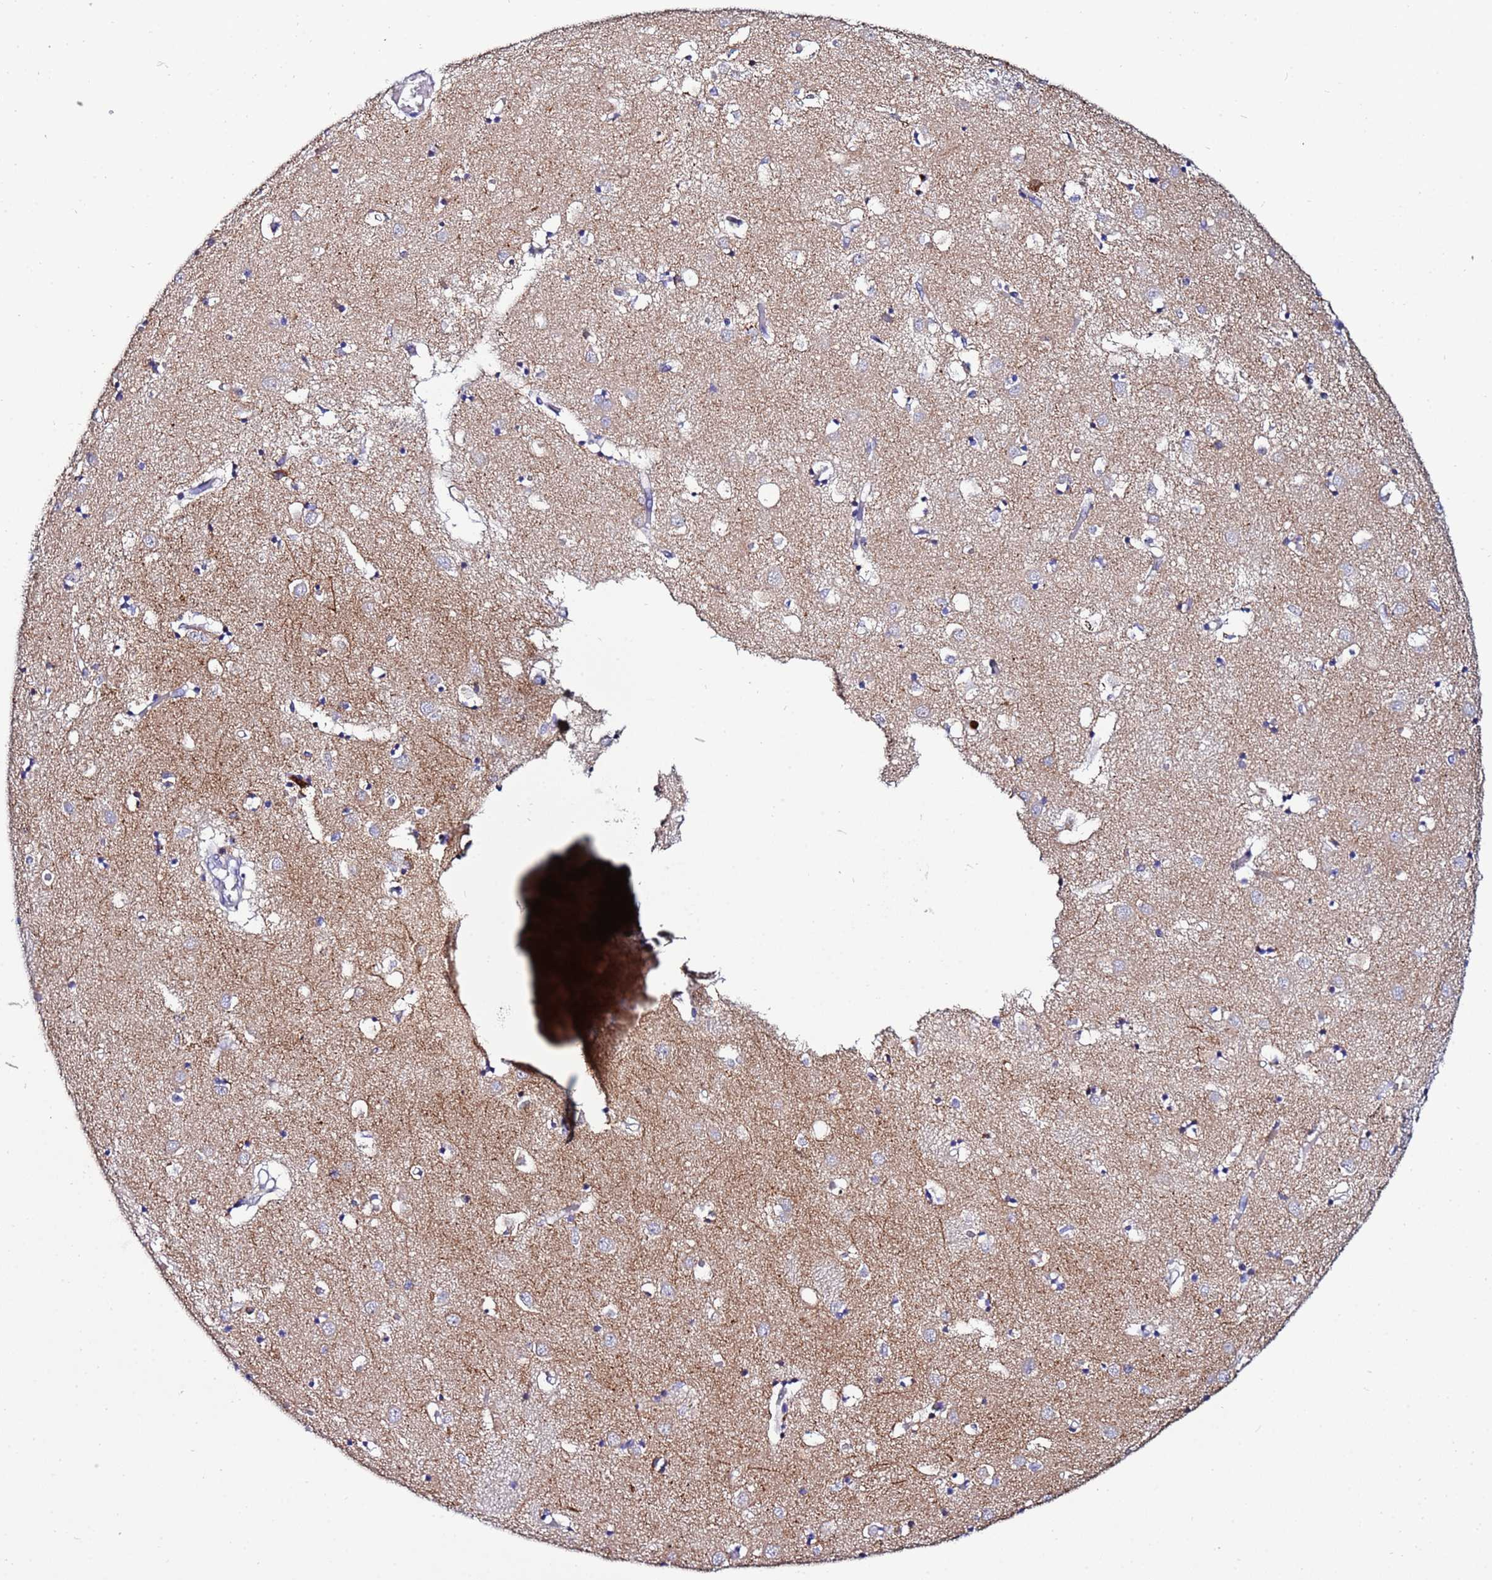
{"staining": {"intensity": "moderate", "quantity": "<25%", "location": "cytoplasmic/membranous"}, "tissue": "caudate", "cell_type": "Glial cells", "image_type": "normal", "snomed": [{"axis": "morphology", "description": "Normal tissue, NOS"}, {"axis": "topography", "description": "Lateral ventricle wall"}], "caption": "A high-resolution photomicrograph shows immunohistochemistry (IHC) staining of benign caudate, which demonstrates moderate cytoplasmic/membranous expression in about <25% of glial cells. Immunohistochemistry stains the protein in brown and the nuclei are stained blue.", "gene": "TUBAL3", "patient": {"sex": "male", "age": 70}}